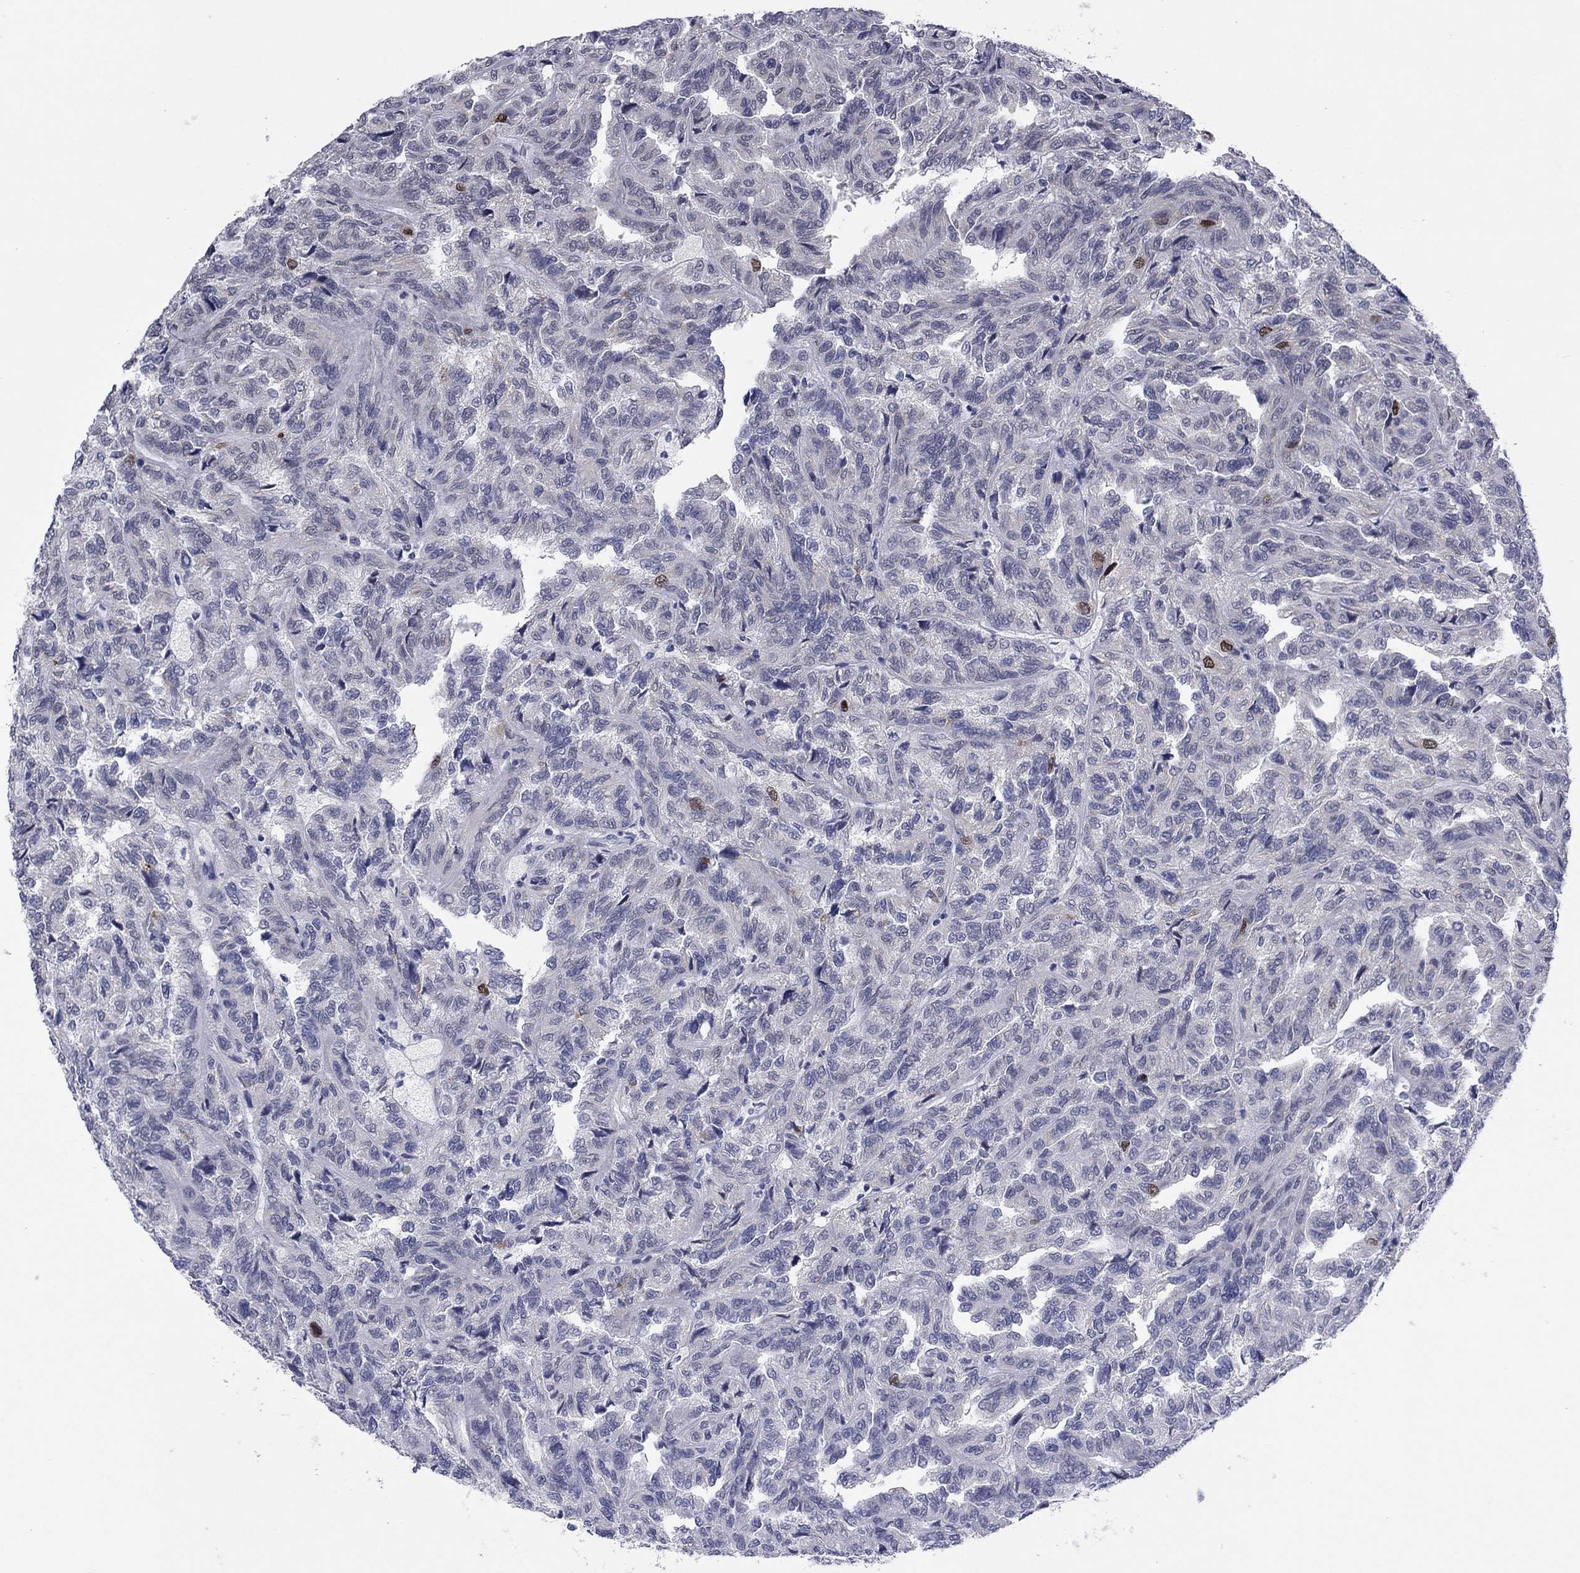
{"staining": {"intensity": "moderate", "quantity": "<25%", "location": "nuclear"}, "tissue": "renal cancer", "cell_type": "Tumor cells", "image_type": "cancer", "snomed": [{"axis": "morphology", "description": "Adenocarcinoma, NOS"}, {"axis": "topography", "description": "Kidney"}], "caption": "Immunohistochemistry (IHC) (DAB) staining of human adenocarcinoma (renal) shows moderate nuclear protein positivity in approximately <25% of tumor cells.", "gene": "CDCA5", "patient": {"sex": "male", "age": 79}}